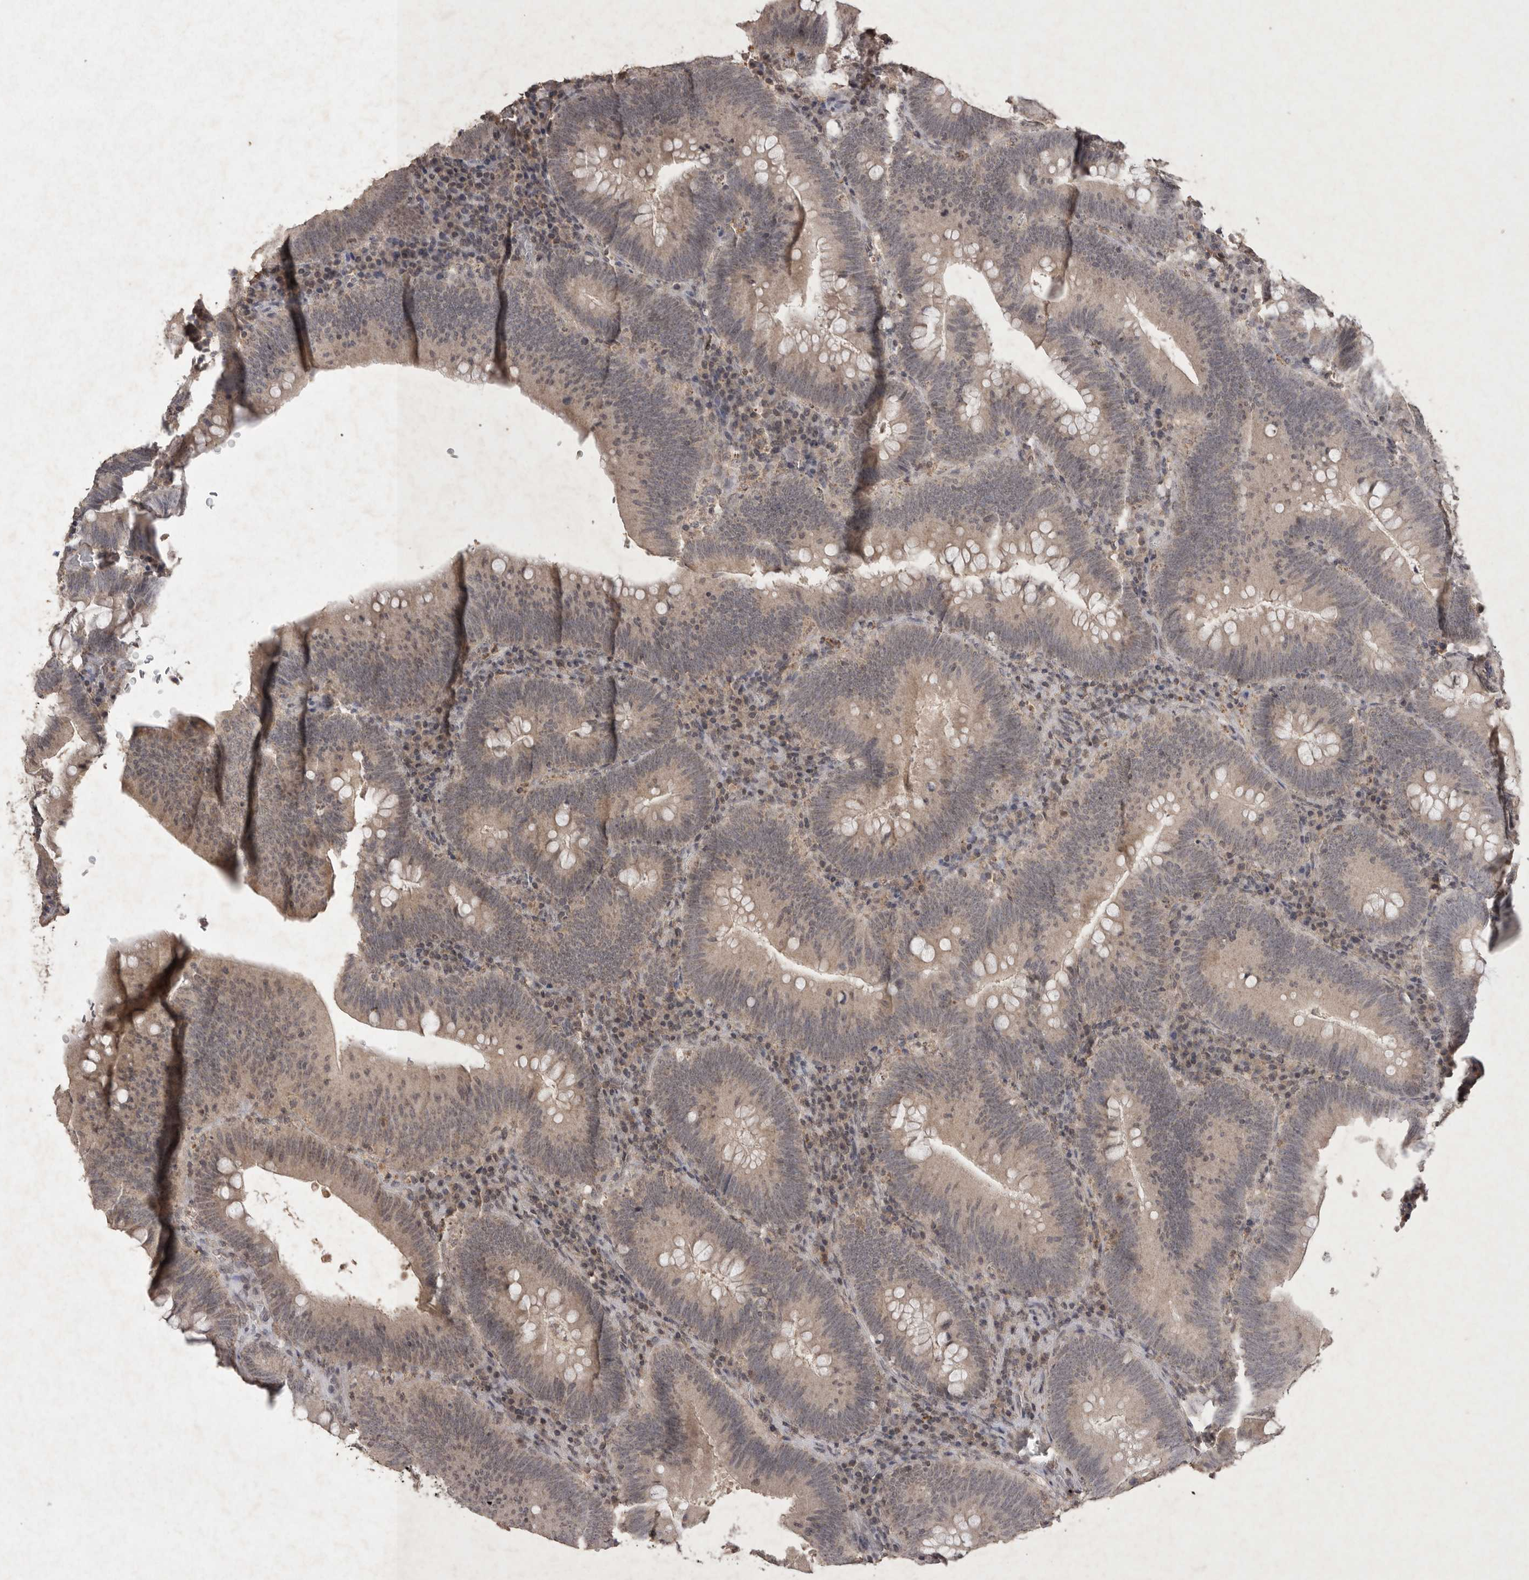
{"staining": {"intensity": "weak", "quantity": ">75%", "location": "cytoplasmic/membranous"}, "tissue": "colorectal cancer", "cell_type": "Tumor cells", "image_type": "cancer", "snomed": [{"axis": "morphology", "description": "Normal tissue, NOS"}, {"axis": "topography", "description": "Colon"}], "caption": "The histopathology image shows staining of colorectal cancer, revealing weak cytoplasmic/membranous protein positivity (brown color) within tumor cells.", "gene": "APLNR", "patient": {"sex": "female", "age": 82}}